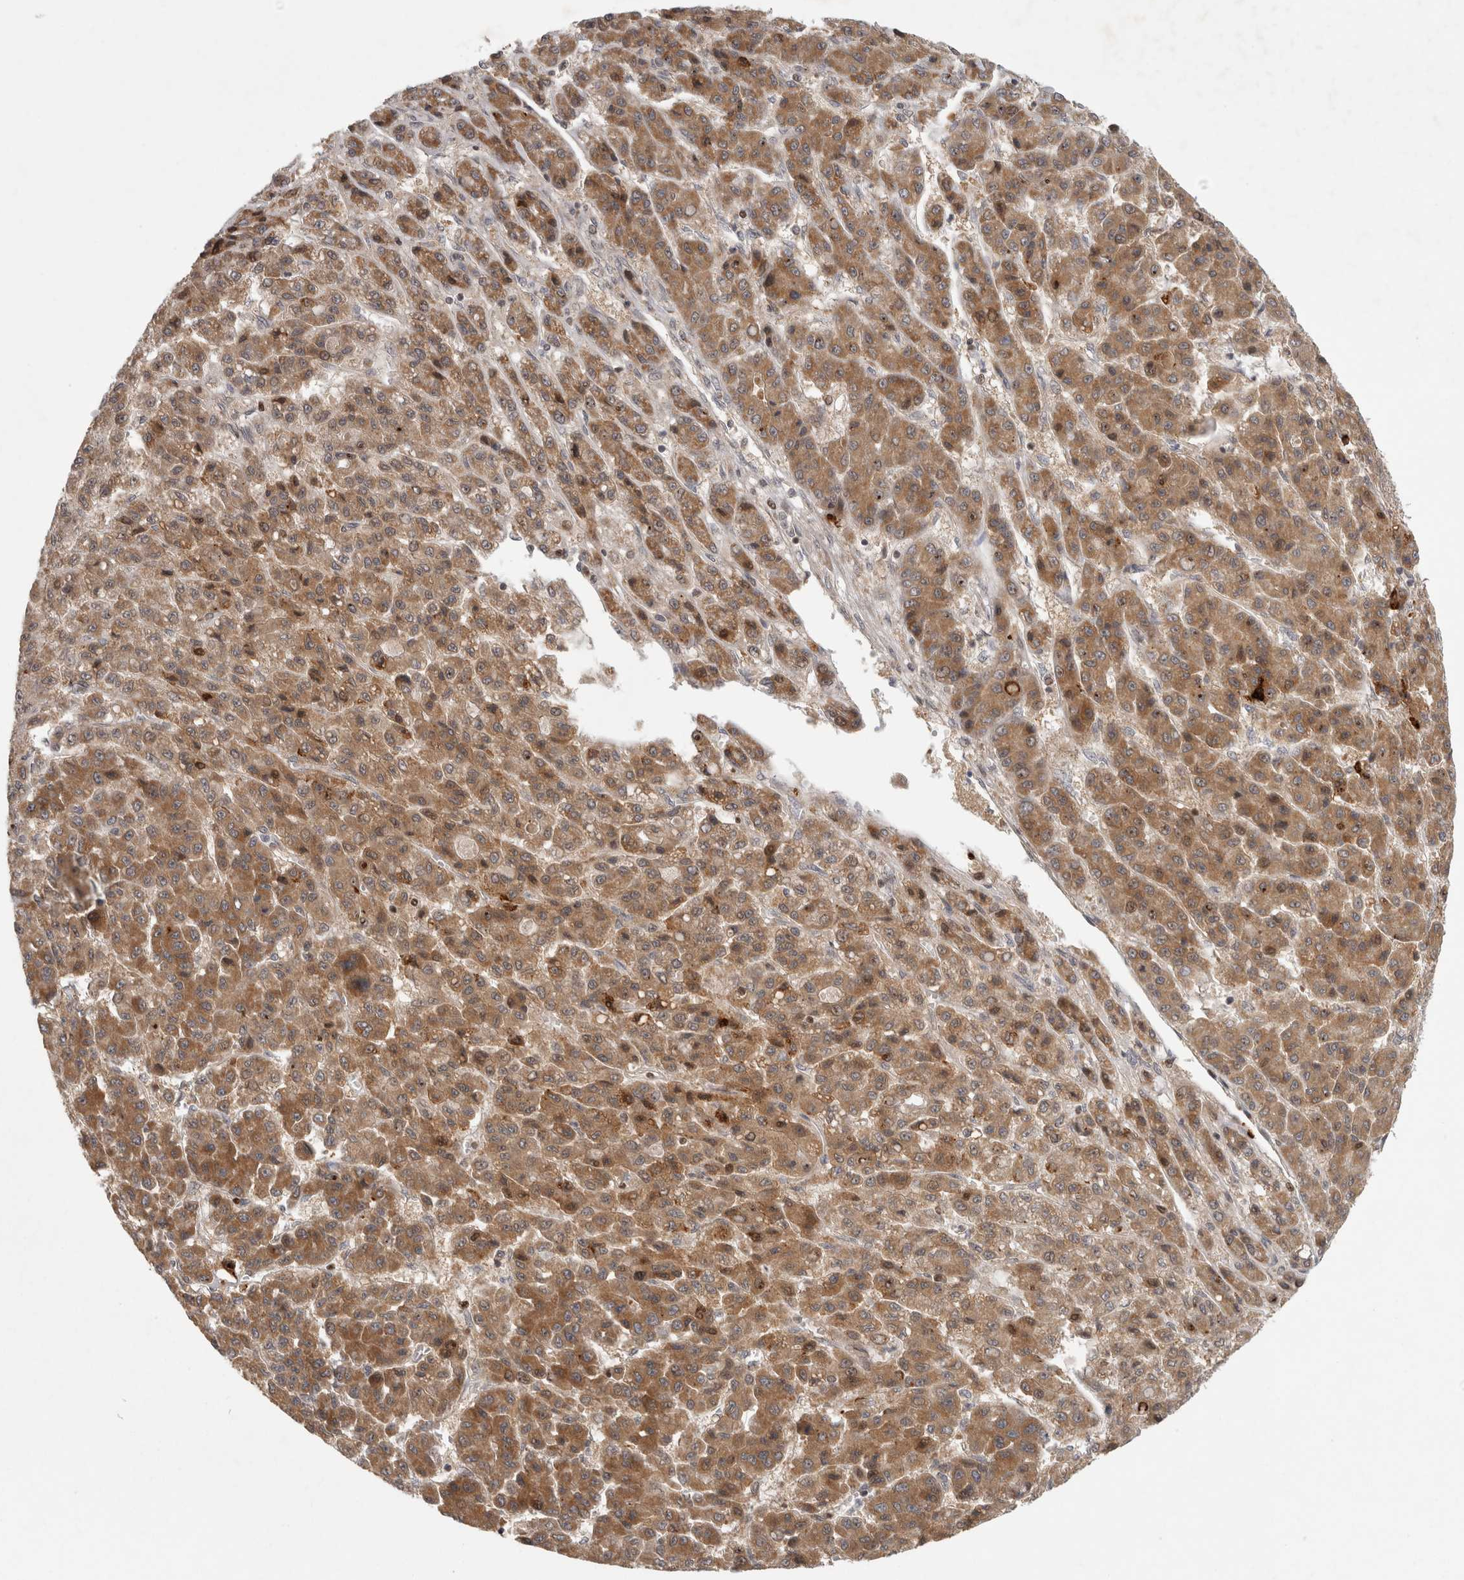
{"staining": {"intensity": "moderate", "quantity": ">75%", "location": "cytoplasmic/membranous"}, "tissue": "liver cancer", "cell_type": "Tumor cells", "image_type": "cancer", "snomed": [{"axis": "morphology", "description": "Carcinoma, Hepatocellular, NOS"}, {"axis": "topography", "description": "Liver"}], "caption": "Brown immunohistochemical staining in human hepatocellular carcinoma (liver) displays moderate cytoplasmic/membranous staining in approximately >75% of tumor cells. (IHC, brightfield microscopy, high magnification).", "gene": "KDM8", "patient": {"sex": "male", "age": 70}}